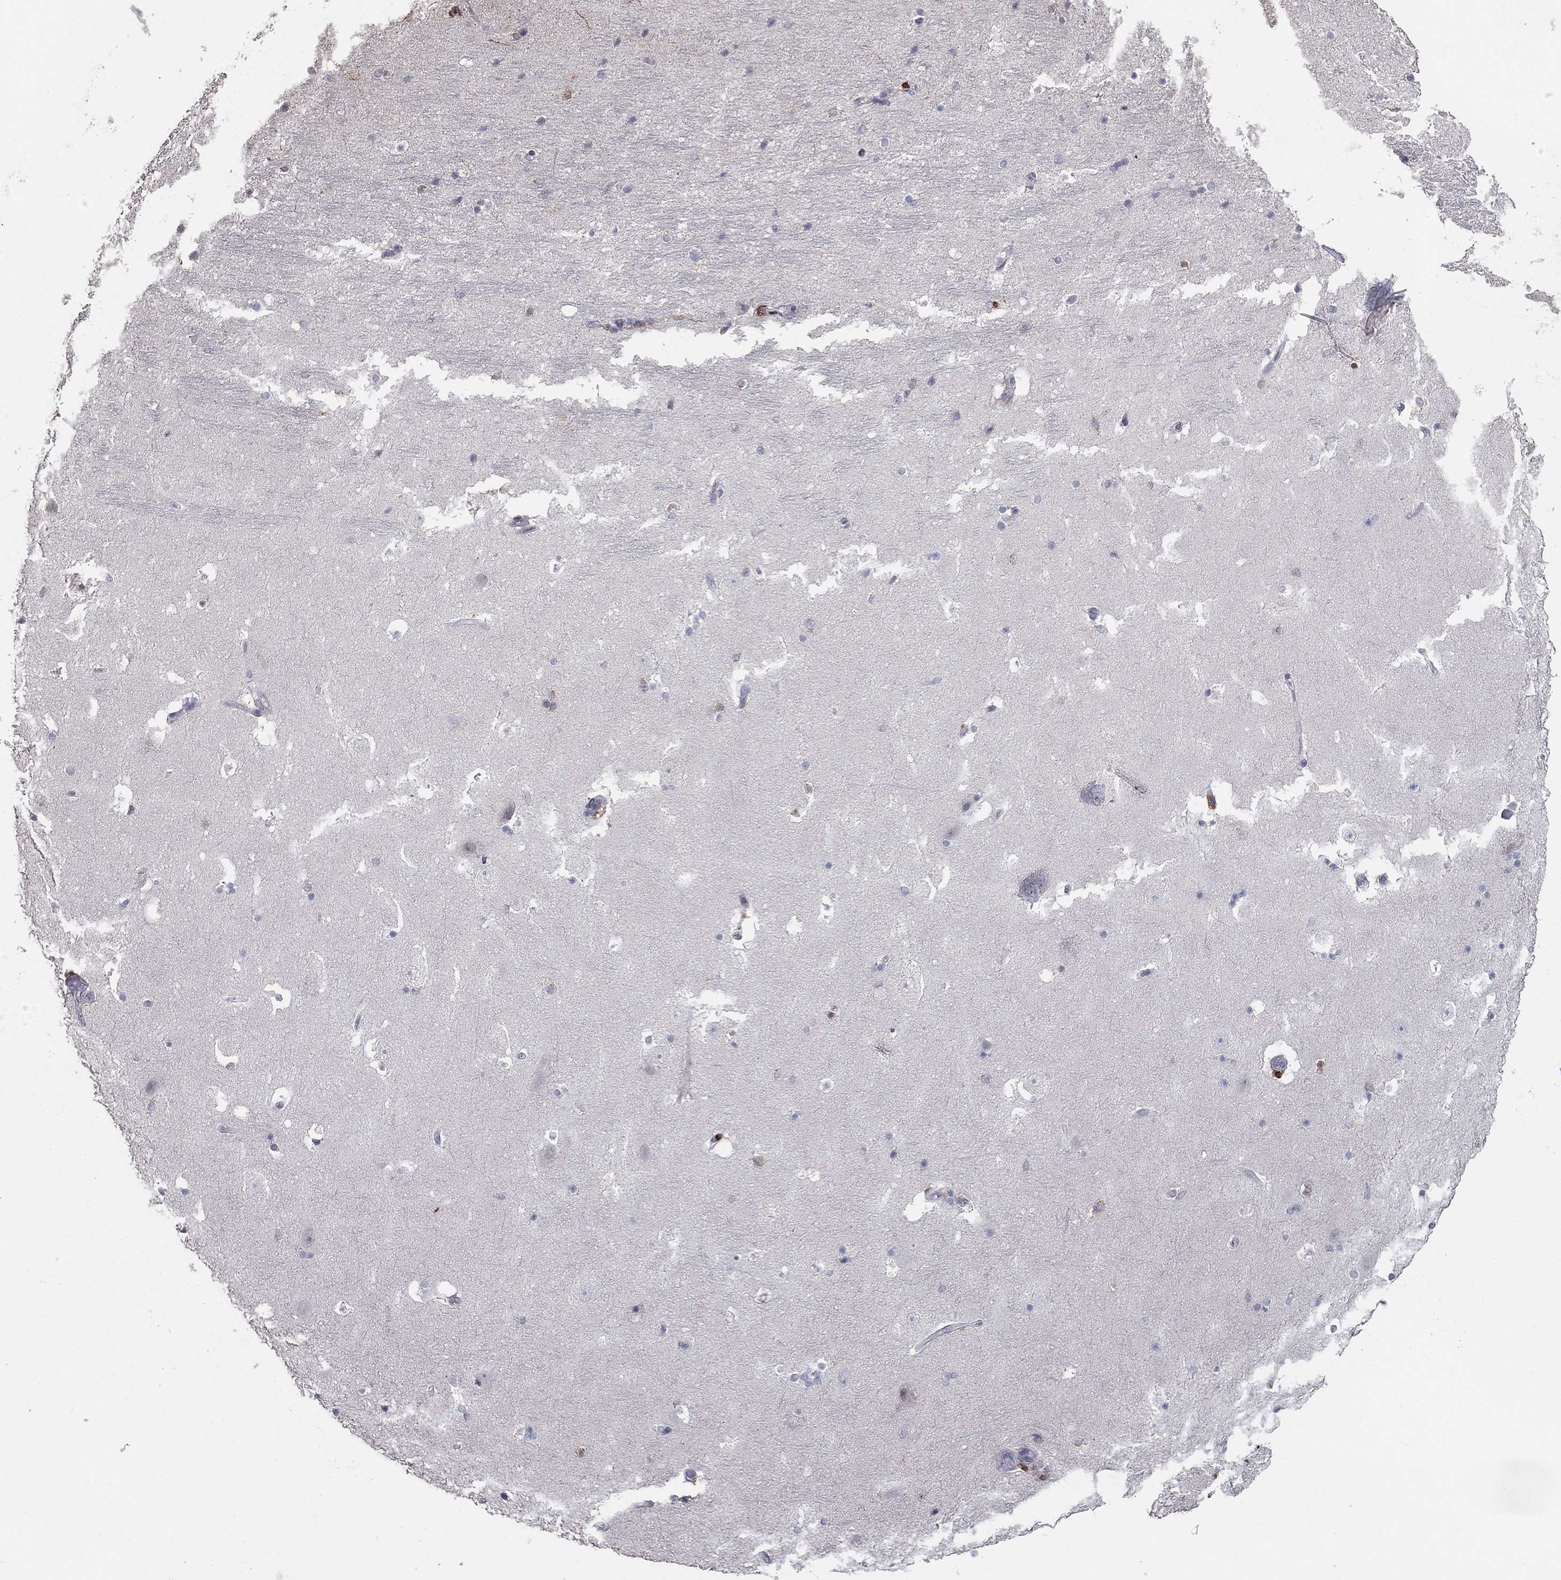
{"staining": {"intensity": "negative", "quantity": "none", "location": "none"}, "tissue": "hippocampus", "cell_type": "Glial cells", "image_type": "normal", "snomed": [{"axis": "morphology", "description": "Normal tissue, NOS"}, {"axis": "topography", "description": "Hippocampus"}], "caption": "High magnification brightfield microscopy of normal hippocampus stained with DAB (3,3'-diaminobenzidine) (brown) and counterstained with hematoxylin (blue): glial cells show no significant staining. Nuclei are stained in blue.", "gene": "PSTPIP1", "patient": {"sex": "male", "age": 51}}